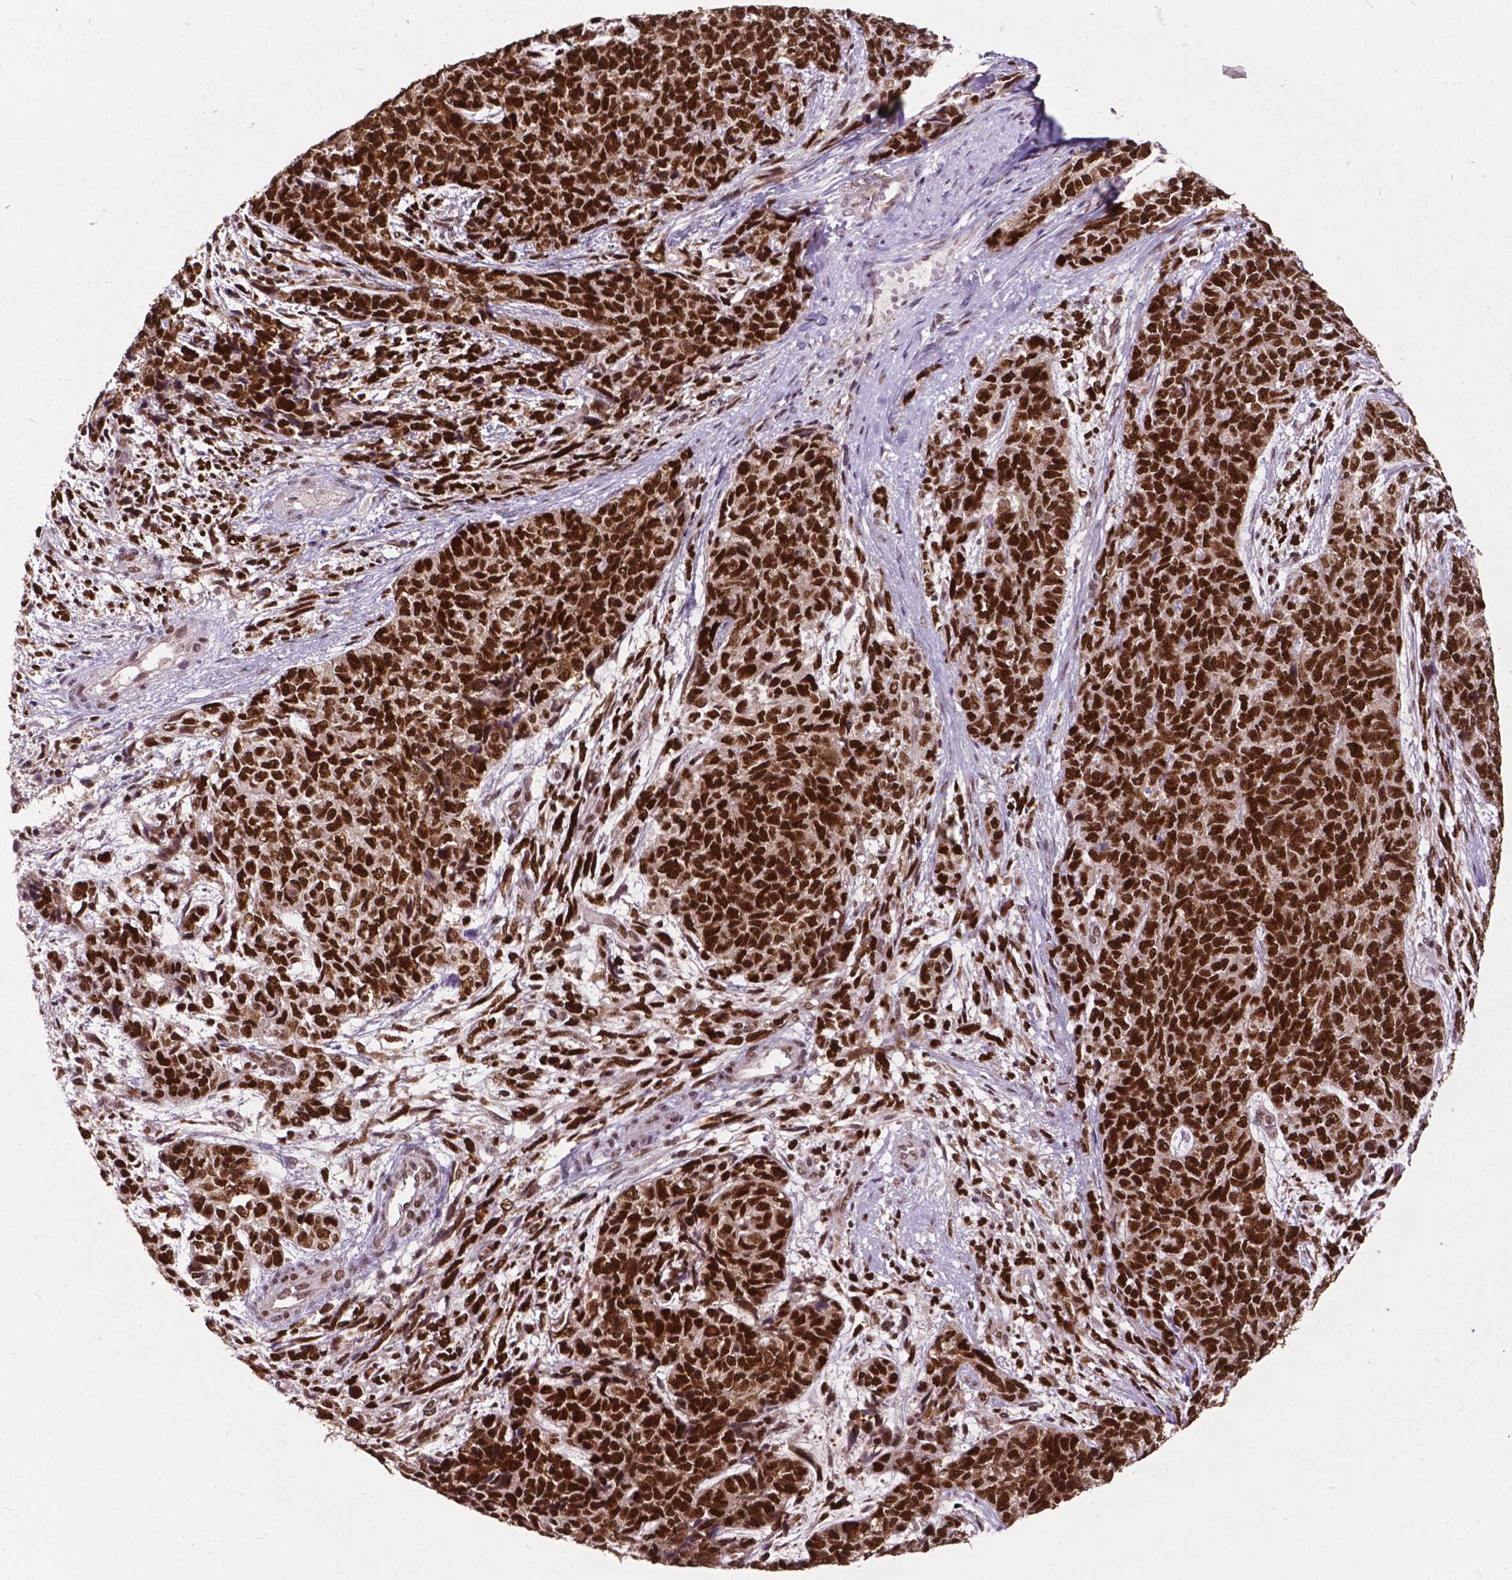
{"staining": {"intensity": "strong", "quantity": ">75%", "location": "nuclear"}, "tissue": "cervical cancer", "cell_type": "Tumor cells", "image_type": "cancer", "snomed": [{"axis": "morphology", "description": "Squamous cell carcinoma, NOS"}, {"axis": "topography", "description": "Cervix"}], "caption": "Human cervical cancer stained for a protein (brown) demonstrates strong nuclear positive positivity in approximately >75% of tumor cells.", "gene": "MSH2", "patient": {"sex": "female", "age": 63}}